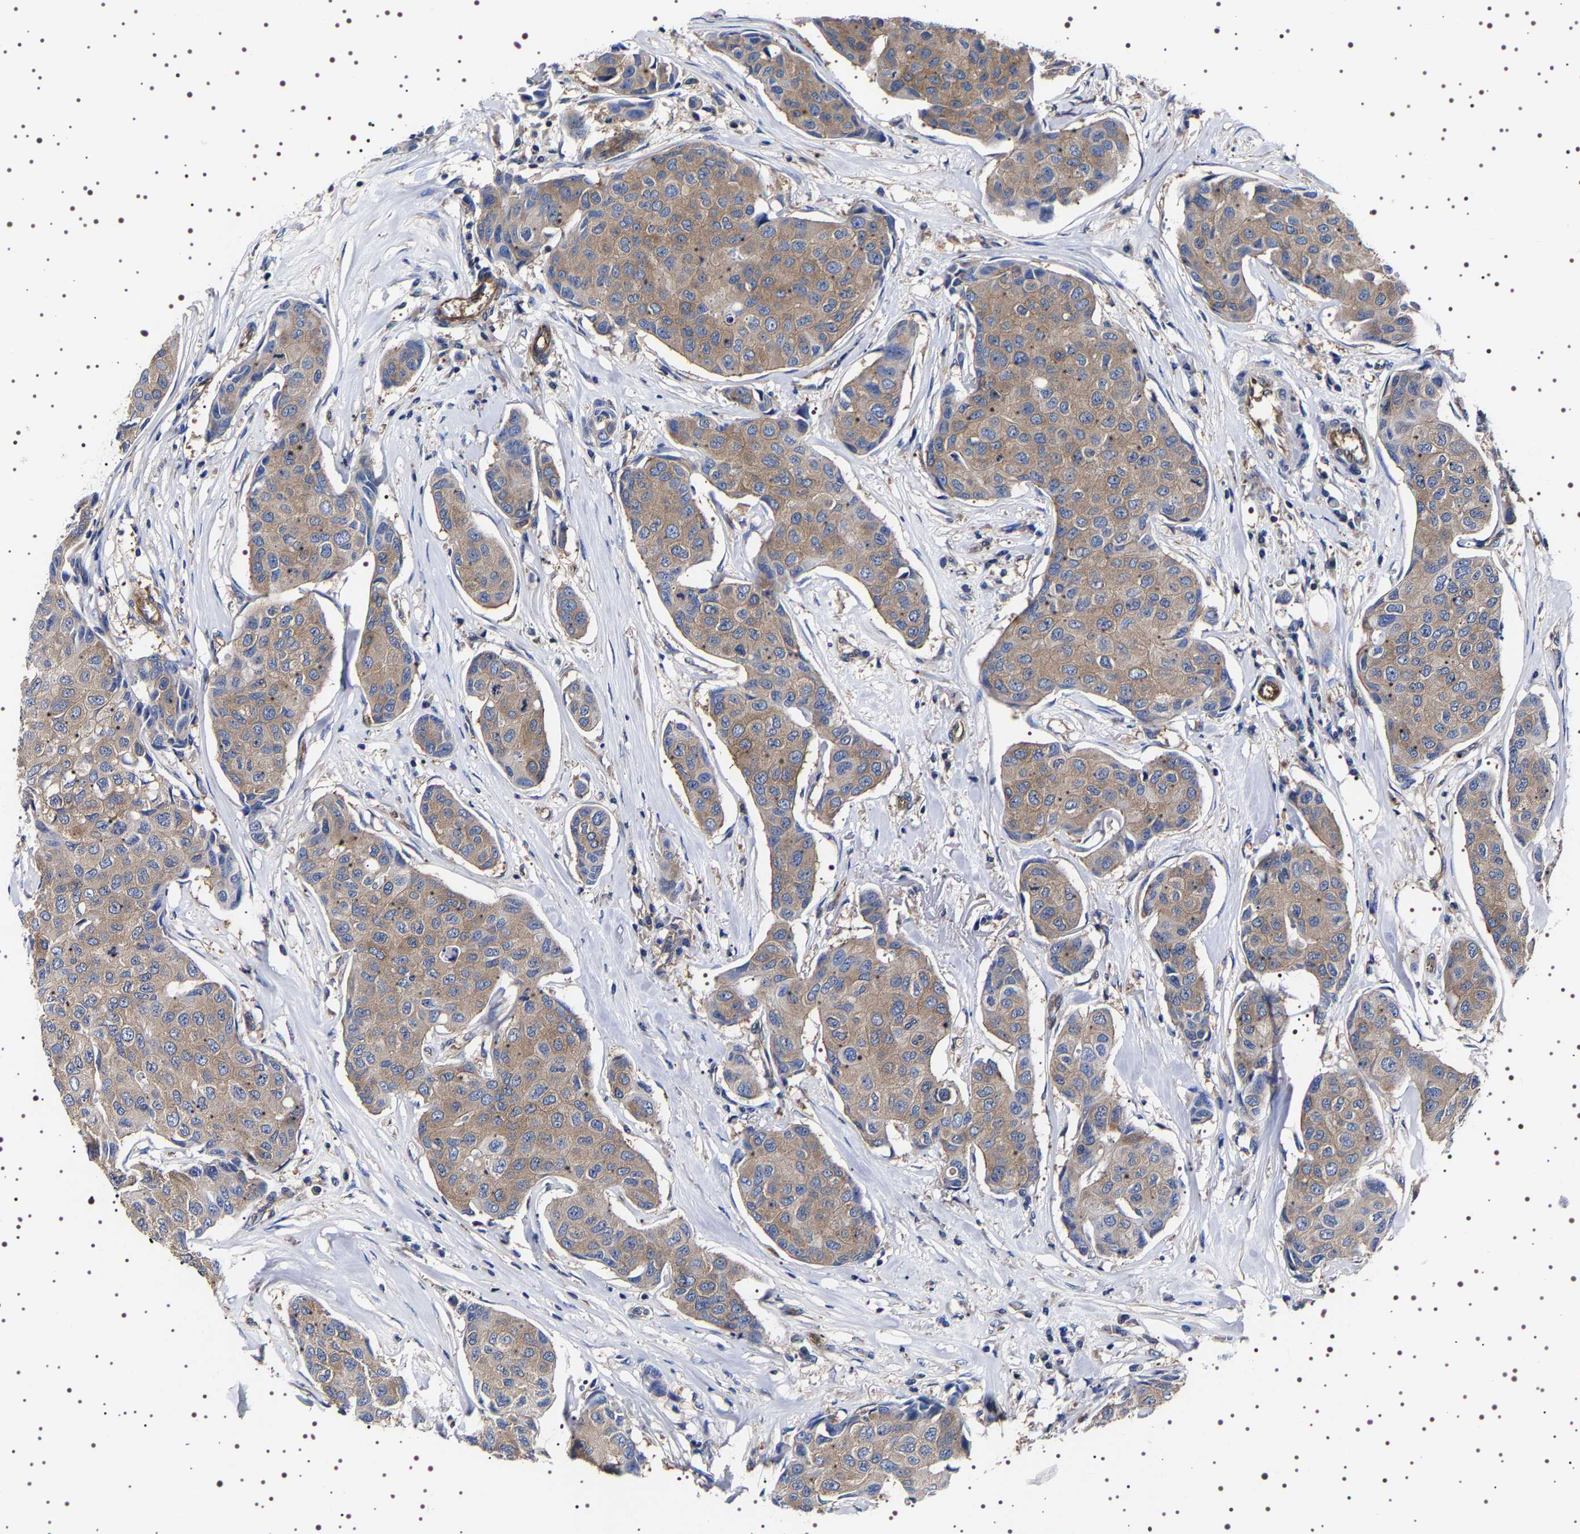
{"staining": {"intensity": "moderate", "quantity": ">75%", "location": "cytoplasmic/membranous"}, "tissue": "breast cancer", "cell_type": "Tumor cells", "image_type": "cancer", "snomed": [{"axis": "morphology", "description": "Duct carcinoma"}, {"axis": "topography", "description": "Breast"}], "caption": "High-magnification brightfield microscopy of breast cancer (invasive ductal carcinoma) stained with DAB (brown) and counterstained with hematoxylin (blue). tumor cells exhibit moderate cytoplasmic/membranous positivity is present in approximately>75% of cells.", "gene": "DARS1", "patient": {"sex": "female", "age": 80}}